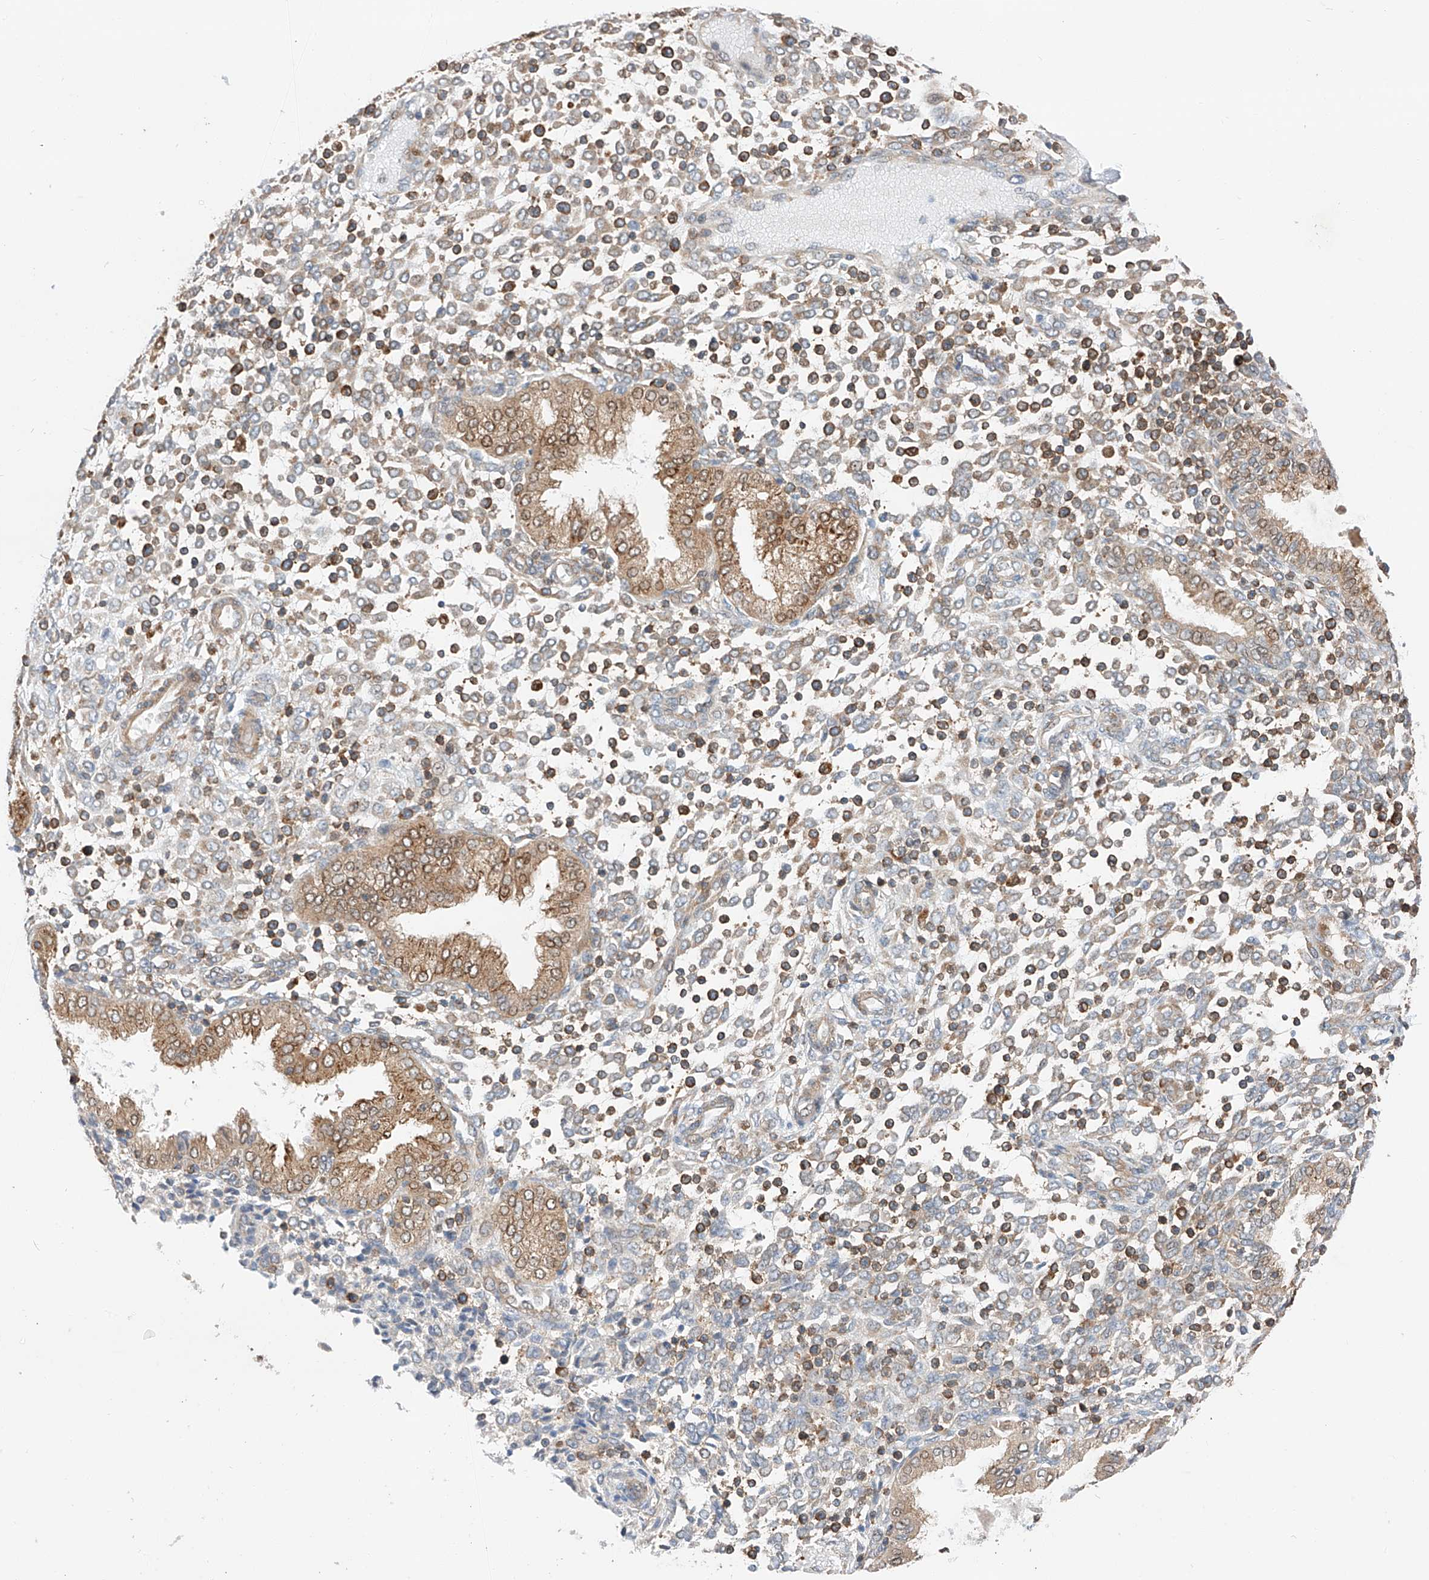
{"staining": {"intensity": "moderate", "quantity": "25%-75%", "location": "cytoplasmic/membranous"}, "tissue": "endometrium", "cell_type": "Cells in endometrial stroma", "image_type": "normal", "snomed": [{"axis": "morphology", "description": "Normal tissue, NOS"}, {"axis": "topography", "description": "Endometrium"}], "caption": "Cells in endometrial stroma exhibit medium levels of moderate cytoplasmic/membranous staining in approximately 25%-75% of cells in normal endometrium.", "gene": "RUSC1", "patient": {"sex": "female", "age": 53}}